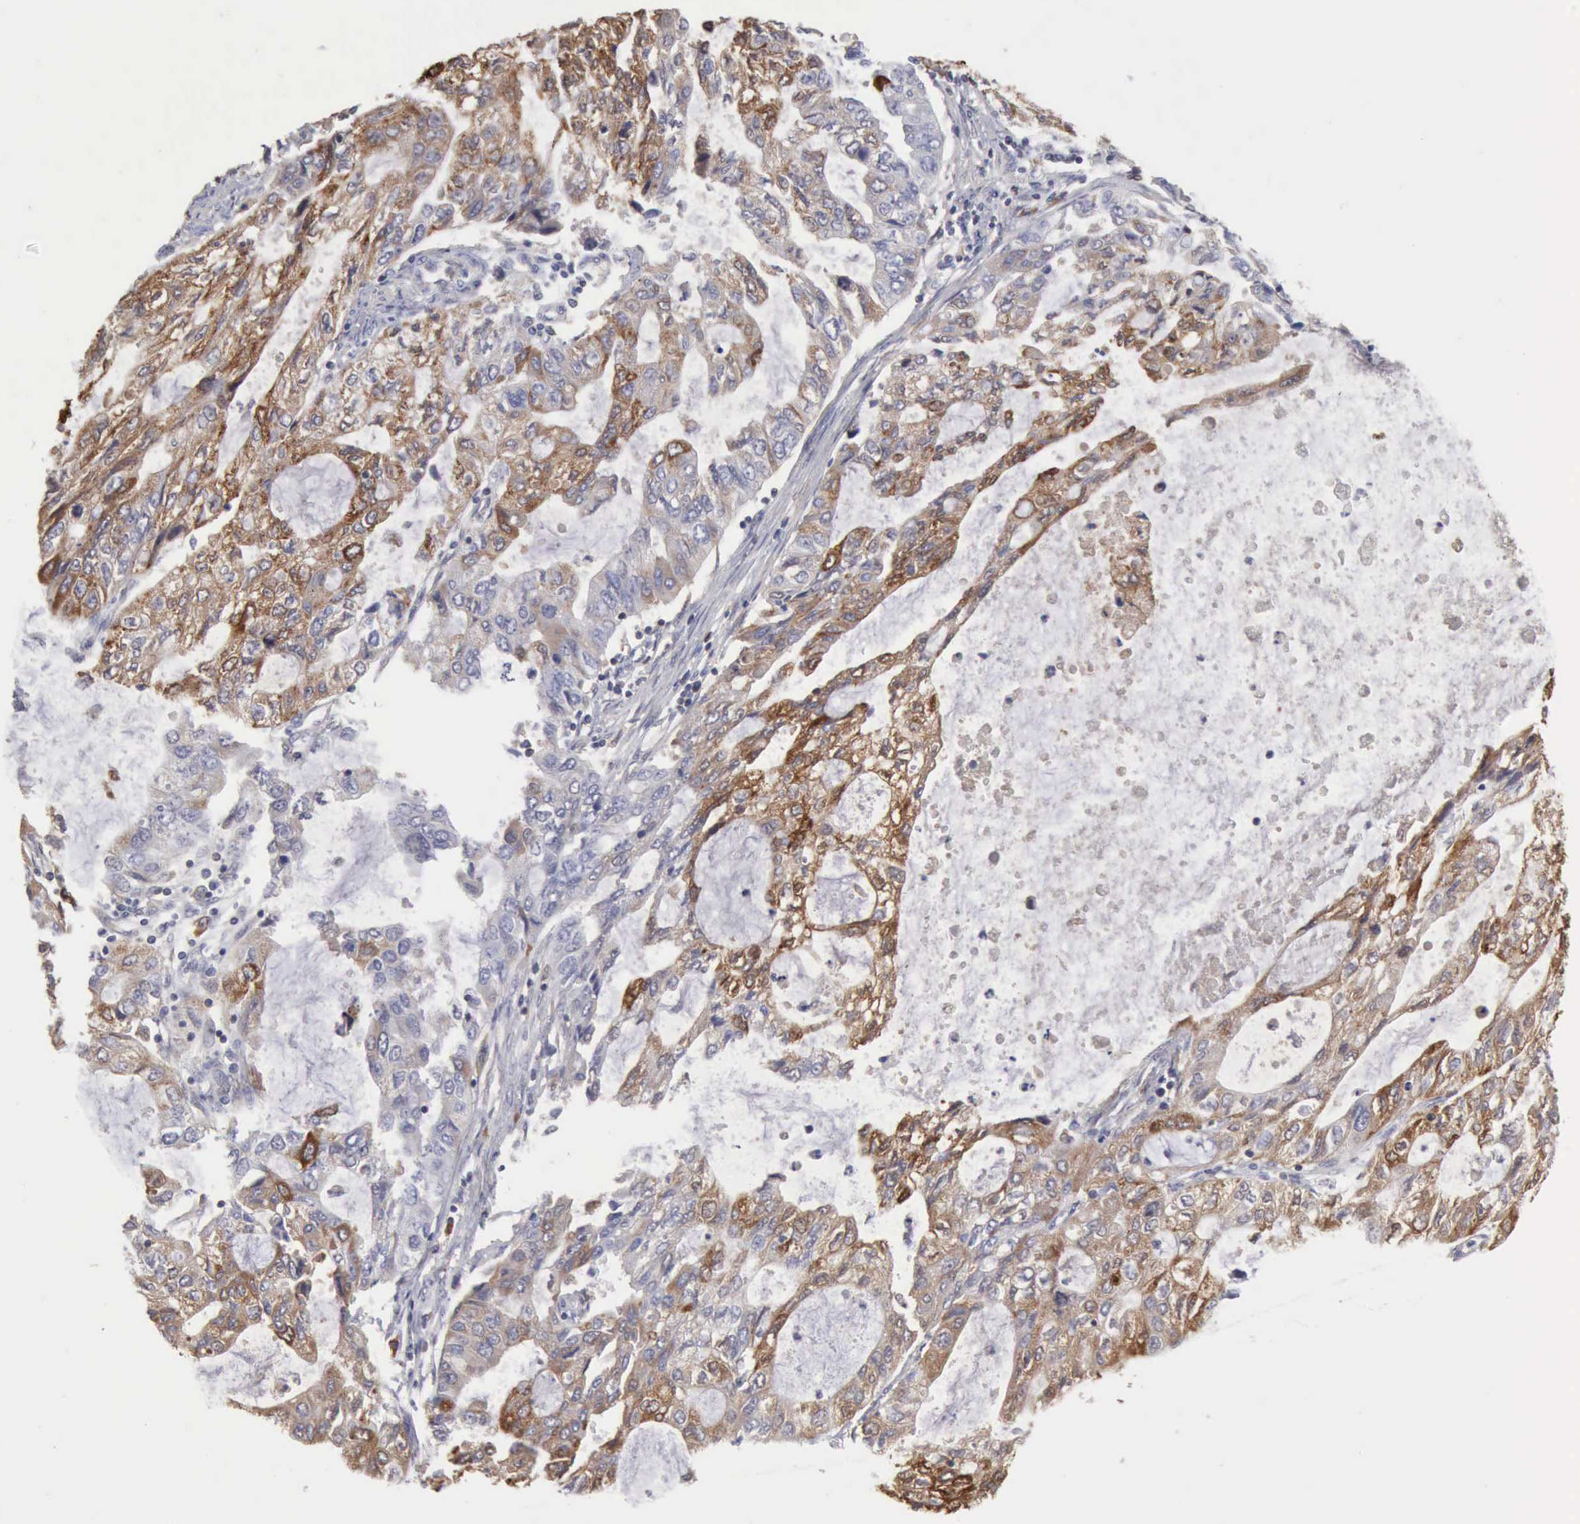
{"staining": {"intensity": "moderate", "quantity": "25%-75%", "location": "cytoplasmic/membranous"}, "tissue": "stomach cancer", "cell_type": "Tumor cells", "image_type": "cancer", "snomed": [{"axis": "morphology", "description": "Adenocarcinoma, NOS"}, {"axis": "topography", "description": "Stomach, upper"}], "caption": "Adenocarcinoma (stomach) stained with a protein marker shows moderate staining in tumor cells.", "gene": "APOL2", "patient": {"sex": "female", "age": 52}}